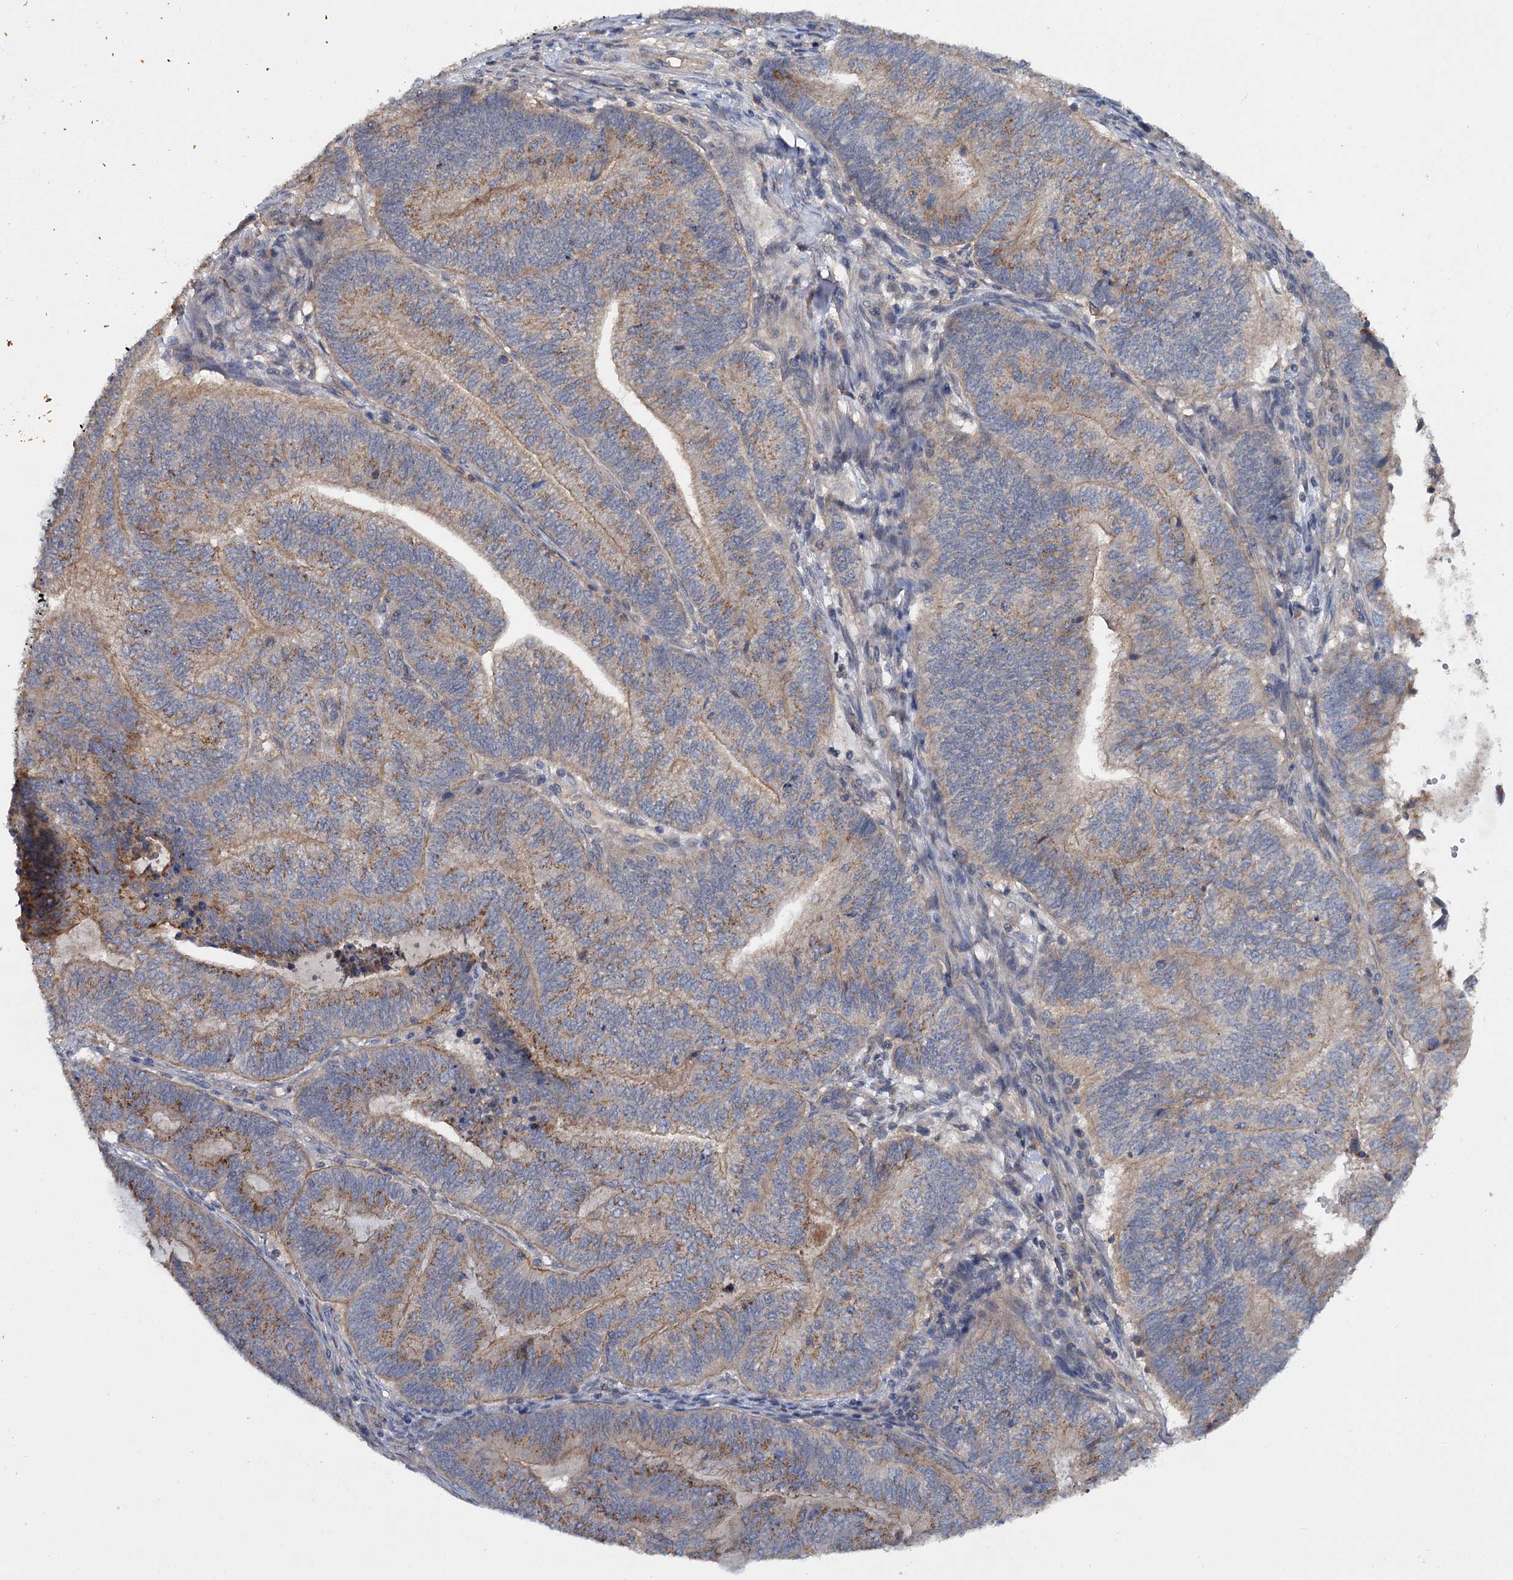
{"staining": {"intensity": "moderate", "quantity": ">75%", "location": "cytoplasmic/membranous"}, "tissue": "endometrial cancer", "cell_type": "Tumor cells", "image_type": "cancer", "snomed": [{"axis": "morphology", "description": "Adenocarcinoma, NOS"}, {"axis": "topography", "description": "Uterus"}, {"axis": "topography", "description": "Endometrium"}], "caption": "The histopathology image displays immunohistochemical staining of endometrial adenocarcinoma. There is moderate cytoplasmic/membranous expression is seen in approximately >75% of tumor cells.", "gene": "ZNF324", "patient": {"sex": "female", "age": 70}}